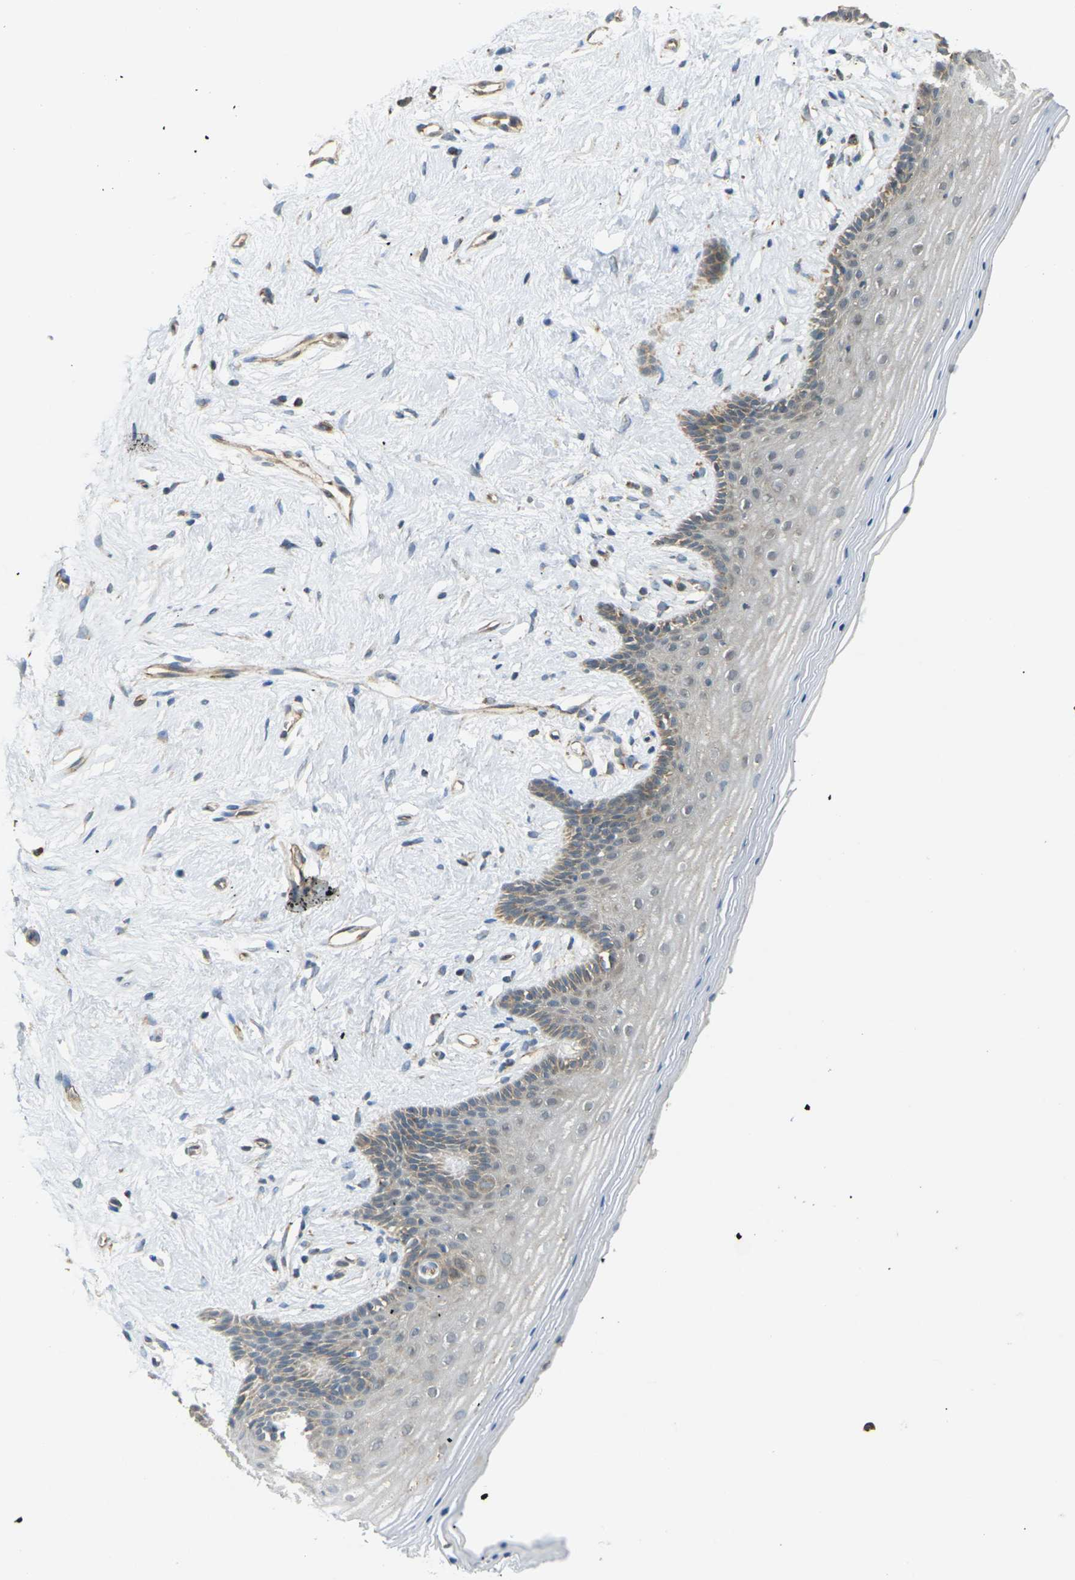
{"staining": {"intensity": "weak", "quantity": "25%-75%", "location": "cytoplasmic/membranous"}, "tissue": "vagina", "cell_type": "Squamous epithelial cells", "image_type": "normal", "snomed": [{"axis": "morphology", "description": "Normal tissue, NOS"}, {"axis": "topography", "description": "Vagina"}], "caption": "Protein expression analysis of normal vagina shows weak cytoplasmic/membranous positivity in approximately 25%-75% of squamous epithelial cells.", "gene": "KSR1", "patient": {"sex": "female", "age": 44}}